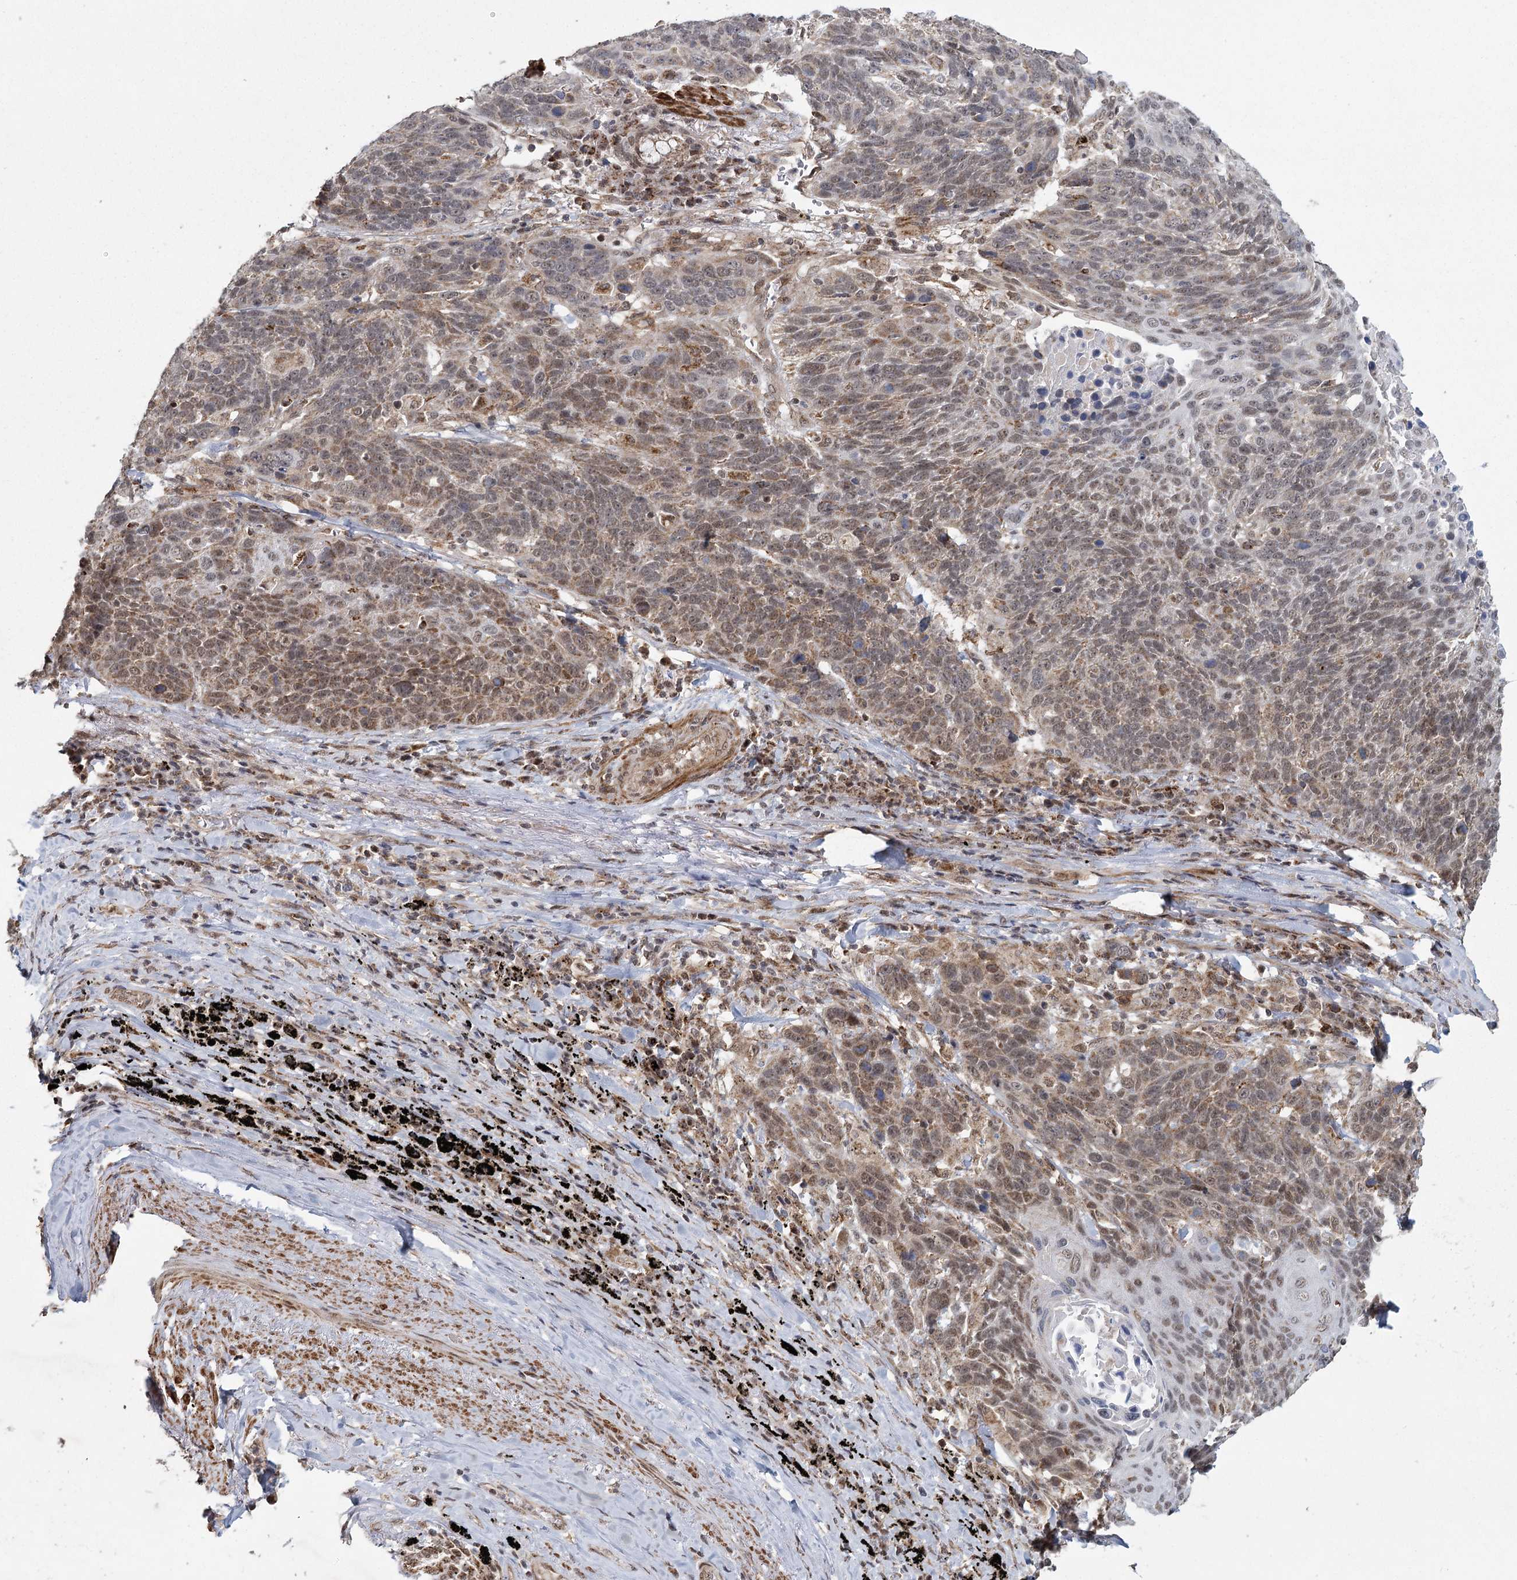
{"staining": {"intensity": "moderate", "quantity": "25%-75%", "location": "cytoplasmic/membranous,nuclear"}, "tissue": "lung cancer", "cell_type": "Tumor cells", "image_type": "cancer", "snomed": [{"axis": "morphology", "description": "Squamous cell carcinoma, NOS"}, {"axis": "topography", "description": "Lung"}], "caption": "DAB (3,3'-diaminobenzidine) immunohistochemical staining of lung squamous cell carcinoma demonstrates moderate cytoplasmic/membranous and nuclear protein staining in approximately 25%-75% of tumor cells.", "gene": "ZCCHC24", "patient": {"sex": "male", "age": 66}}